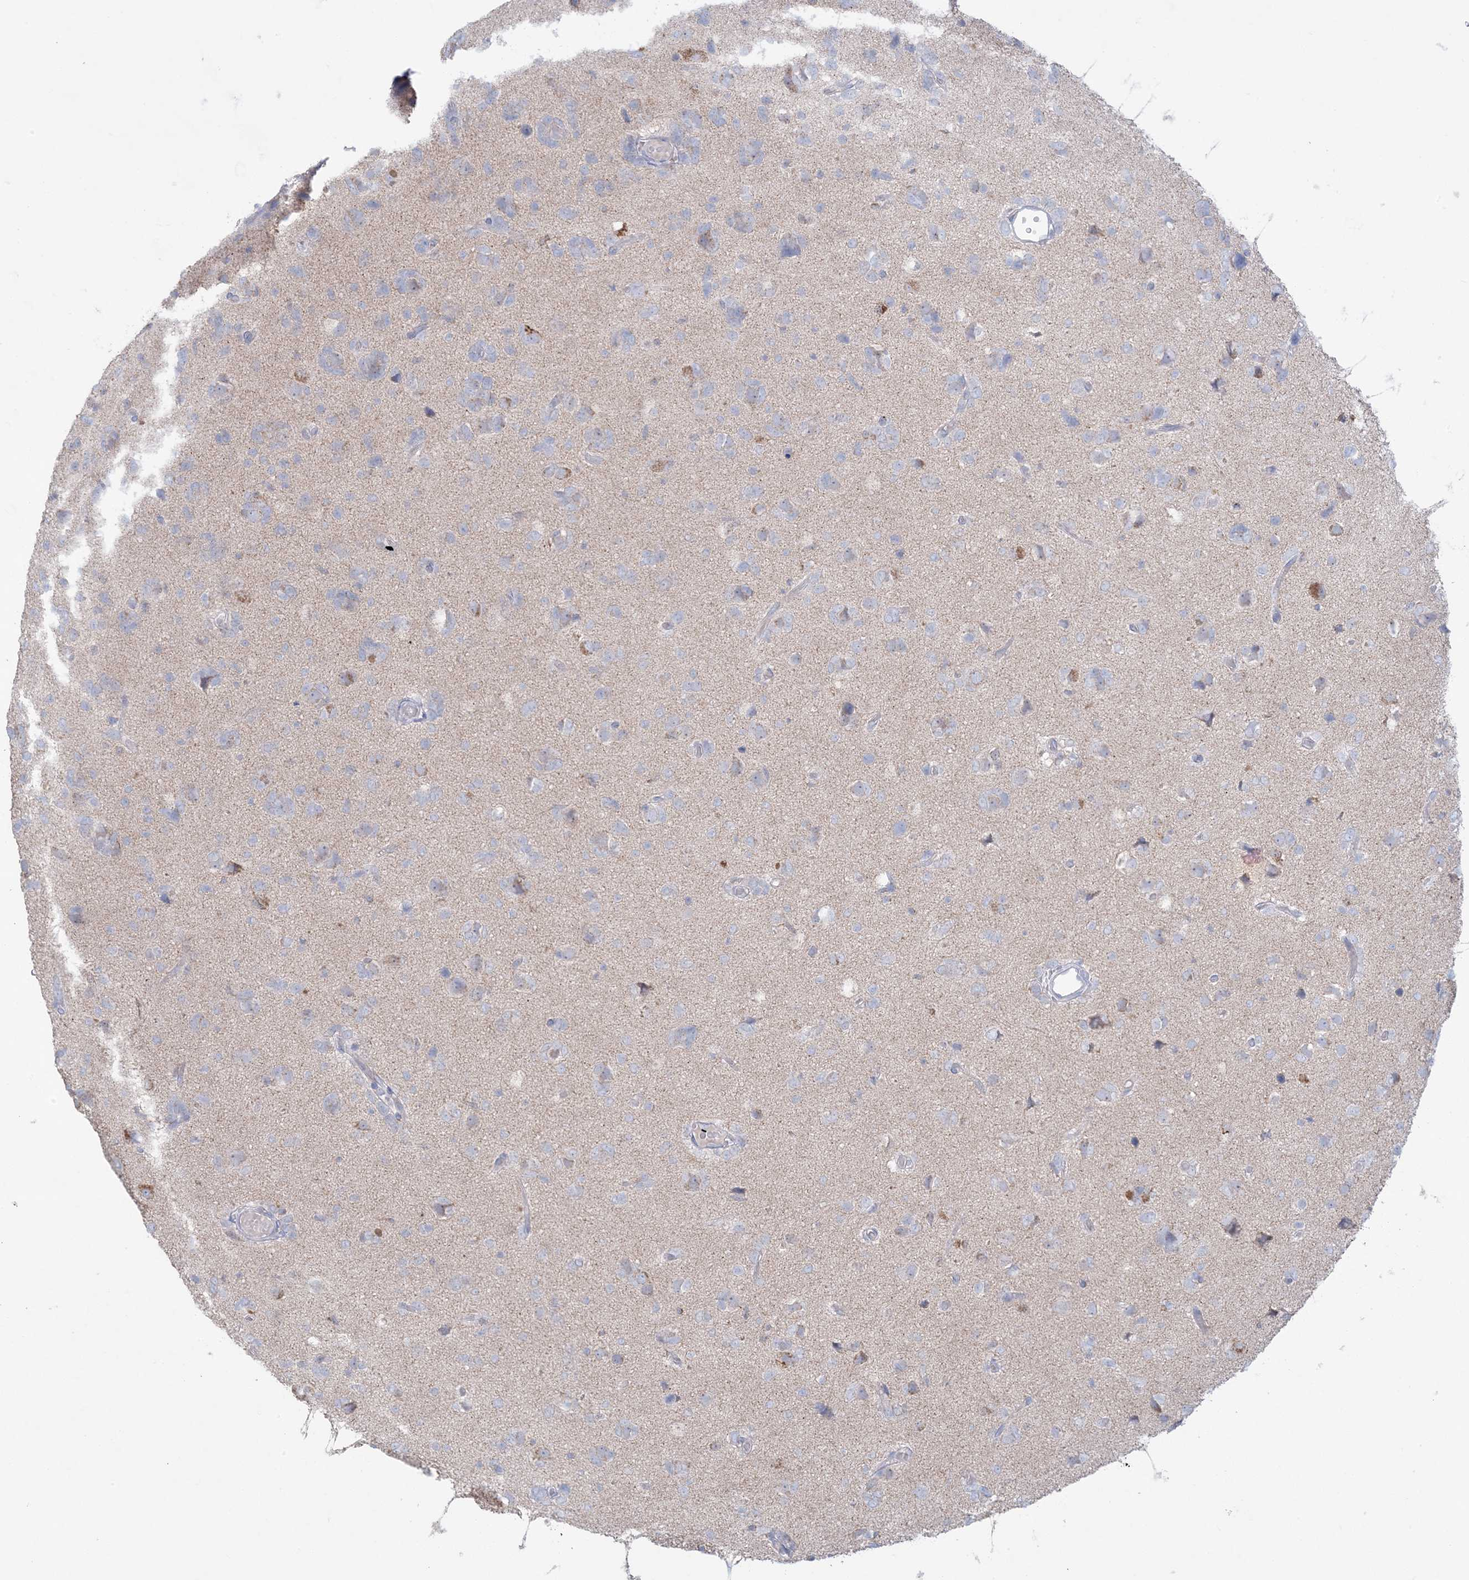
{"staining": {"intensity": "negative", "quantity": "none", "location": "none"}, "tissue": "glioma", "cell_type": "Tumor cells", "image_type": "cancer", "snomed": [{"axis": "morphology", "description": "Glioma, malignant, High grade"}, {"axis": "topography", "description": "Brain"}], "caption": "DAB immunohistochemical staining of glioma exhibits no significant expression in tumor cells.", "gene": "KCTD6", "patient": {"sex": "female", "age": 59}}